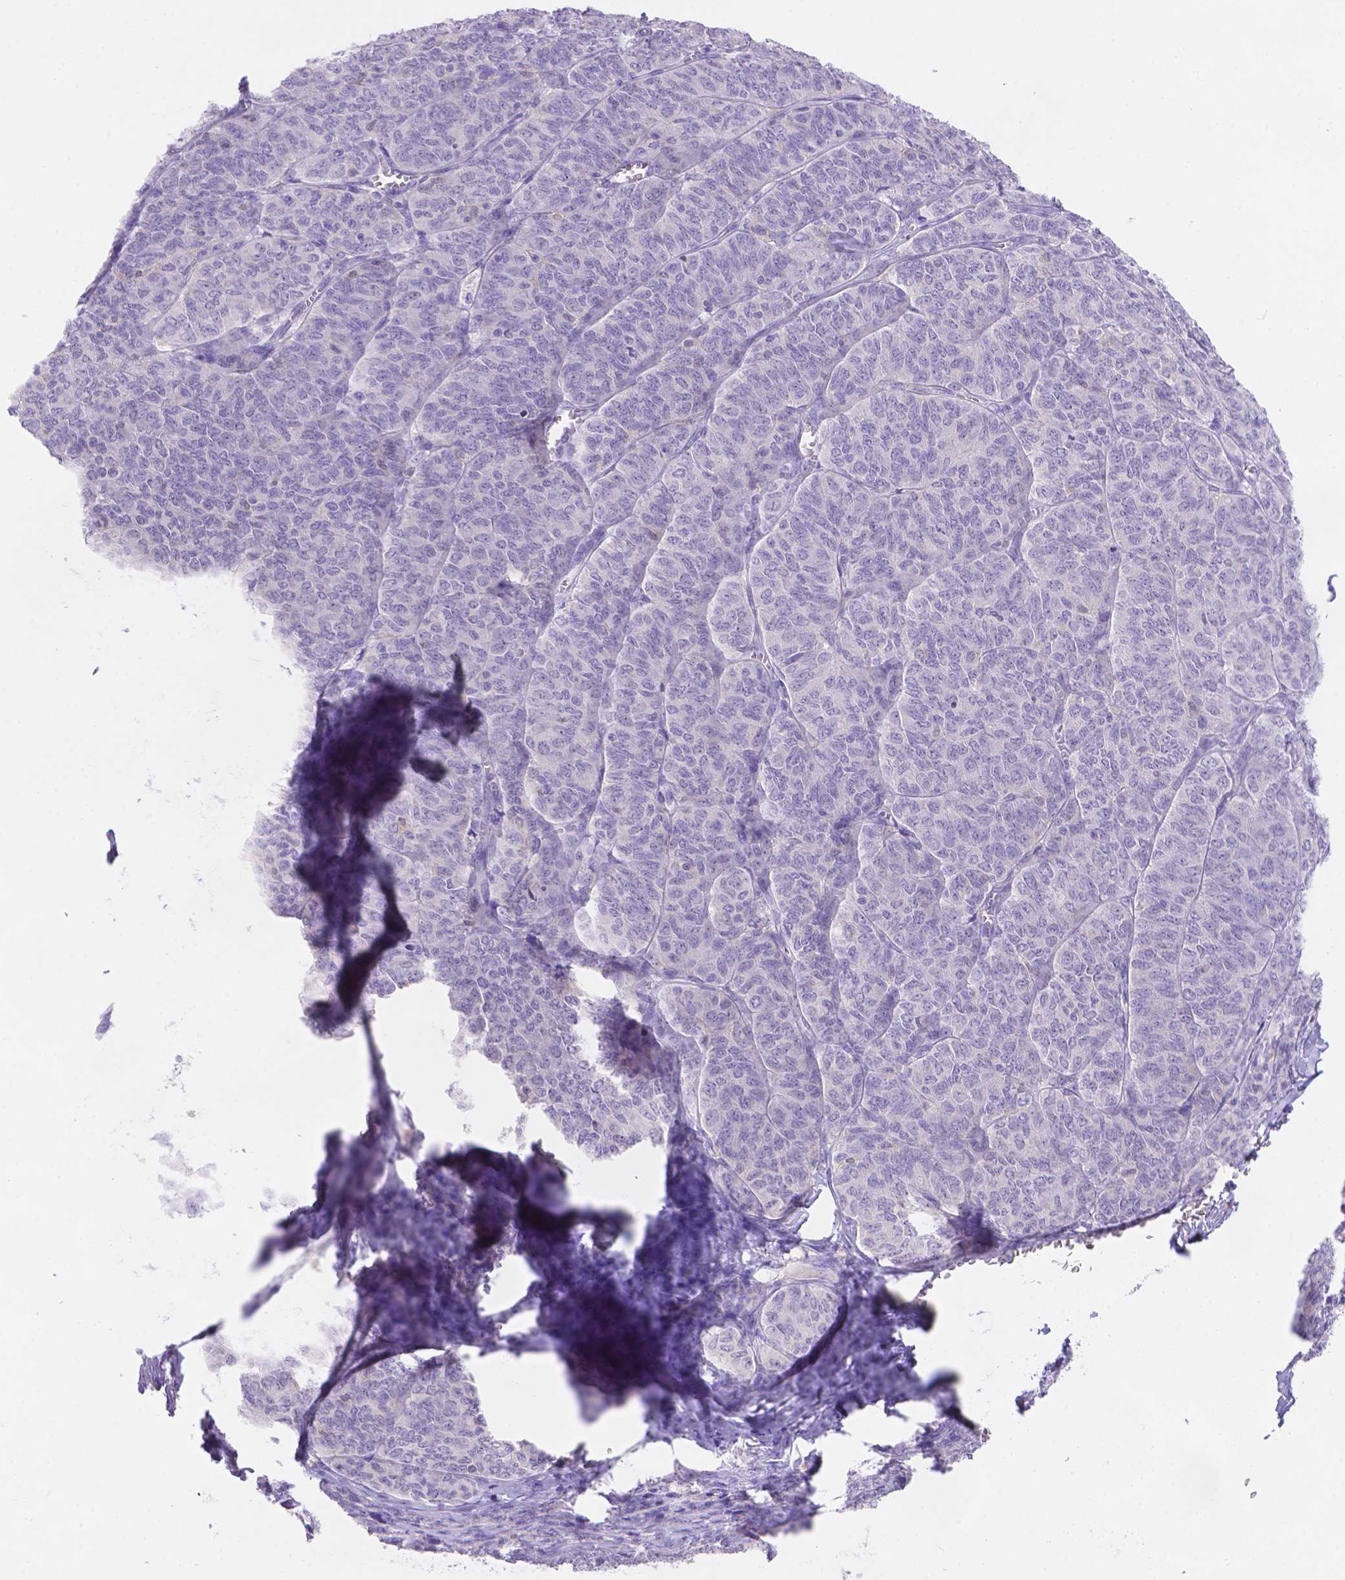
{"staining": {"intensity": "negative", "quantity": "none", "location": "none"}, "tissue": "ovarian cancer", "cell_type": "Tumor cells", "image_type": "cancer", "snomed": [{"axis": "morphology", "description": "Carcinoma, endometroid"}, {"axis": "topography", "description": "Ovary"}], "caption": "Tumor cells are negative for brown protein staining in ovarian endometroid carcinoma.", "gene": "FGD2", "patient": {"sex": "female", "age": 80}}